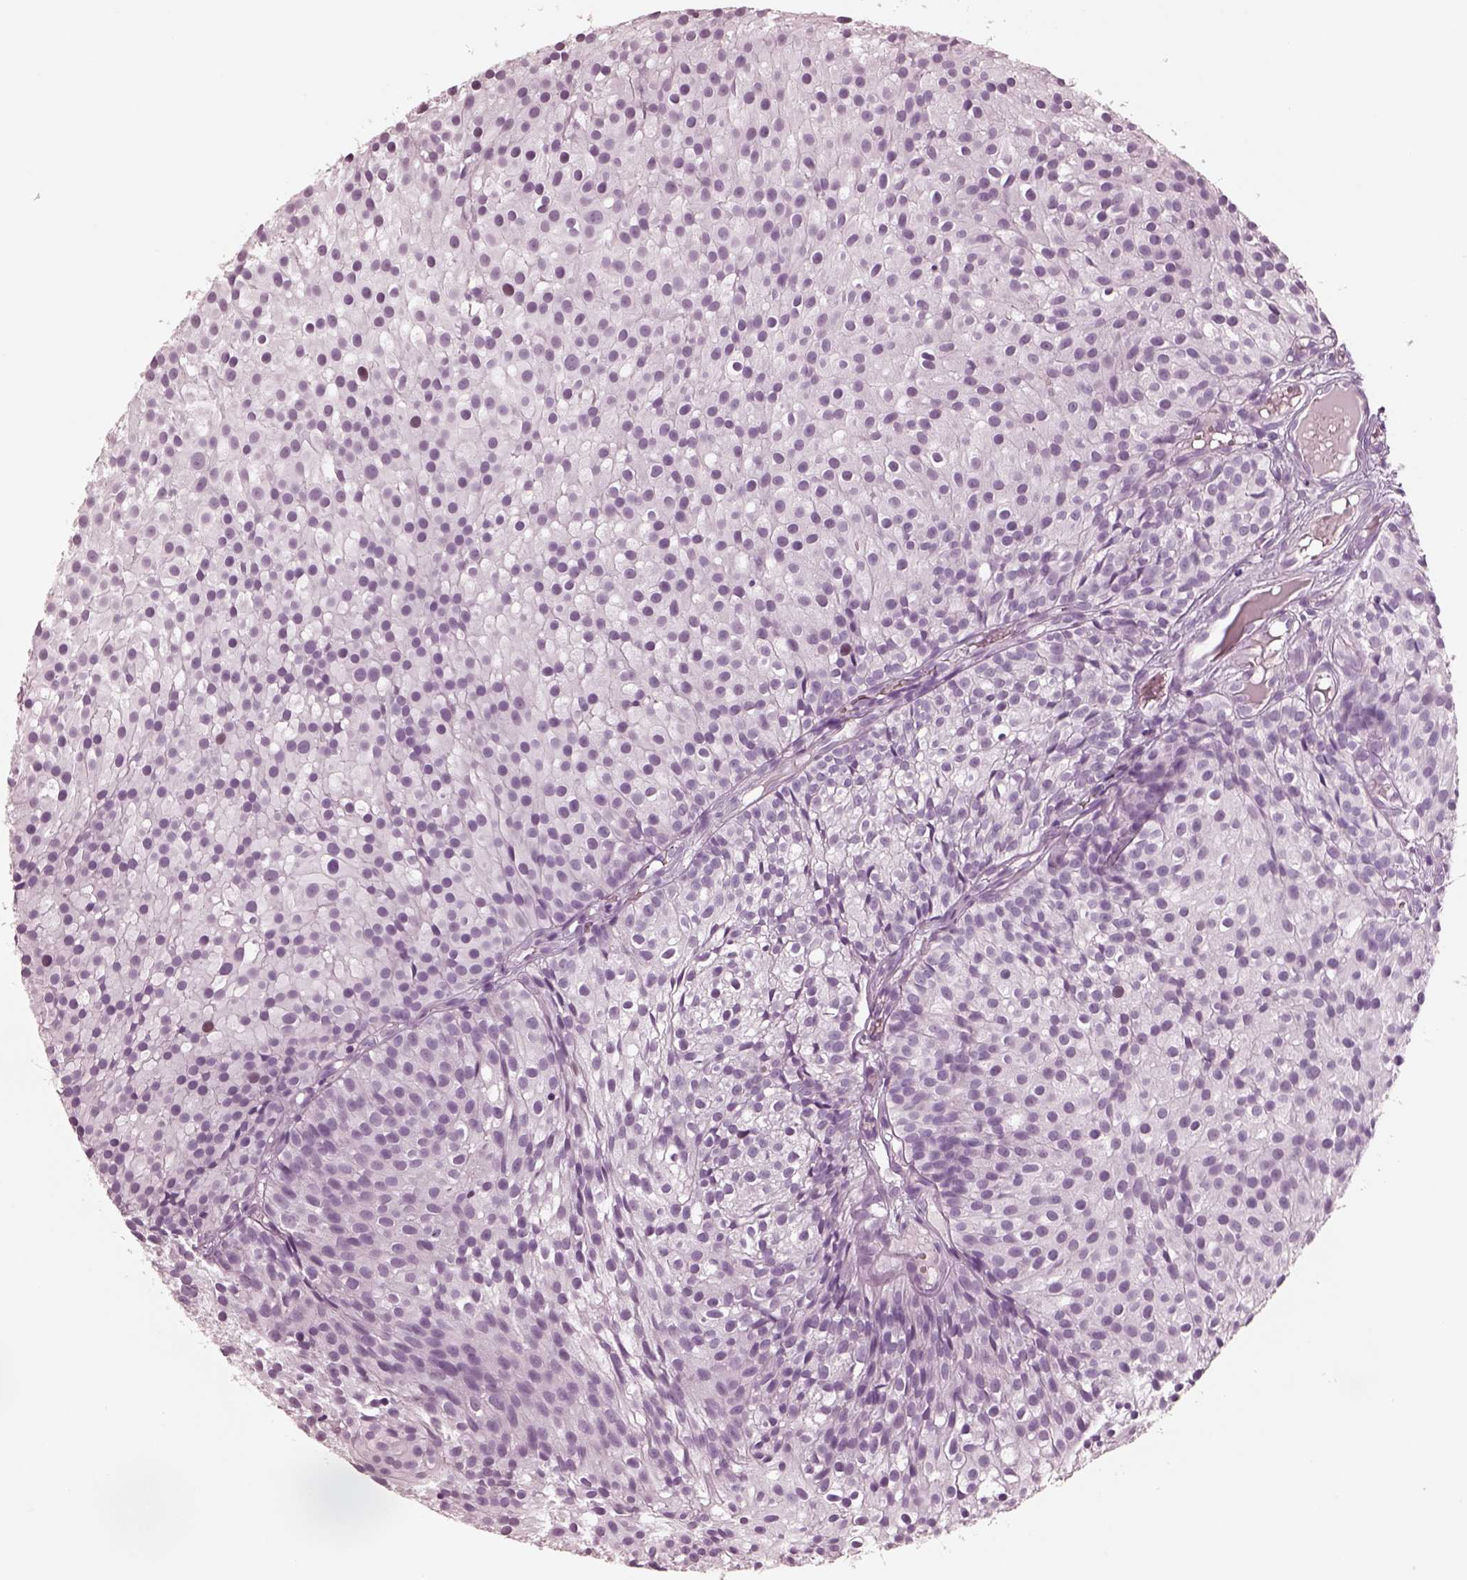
{"staining": {"intensity": "negative", "quantity": "none", "location": "none"}, "tissue": "urothelial cancer", "cell_type": "Tumor cells", "image_type": "cancer", "snomed": [{"axis": "morphology", "description": "Urothelial carcinoma, Low grade"}, {"axis": "topography", "description": "Urinary bladder"}], "caption": "Immunohistochemistry of human urothelial carcinoma (low-grade) exhibits no positivity in tumor cells. (Brightfield microscopy of DAB (3,3'-diaminobenzidine) immunohistochemistry at high magnification).", "gene": "KRTAP24-1", "patient": {"sex": "male", "age": 63}}